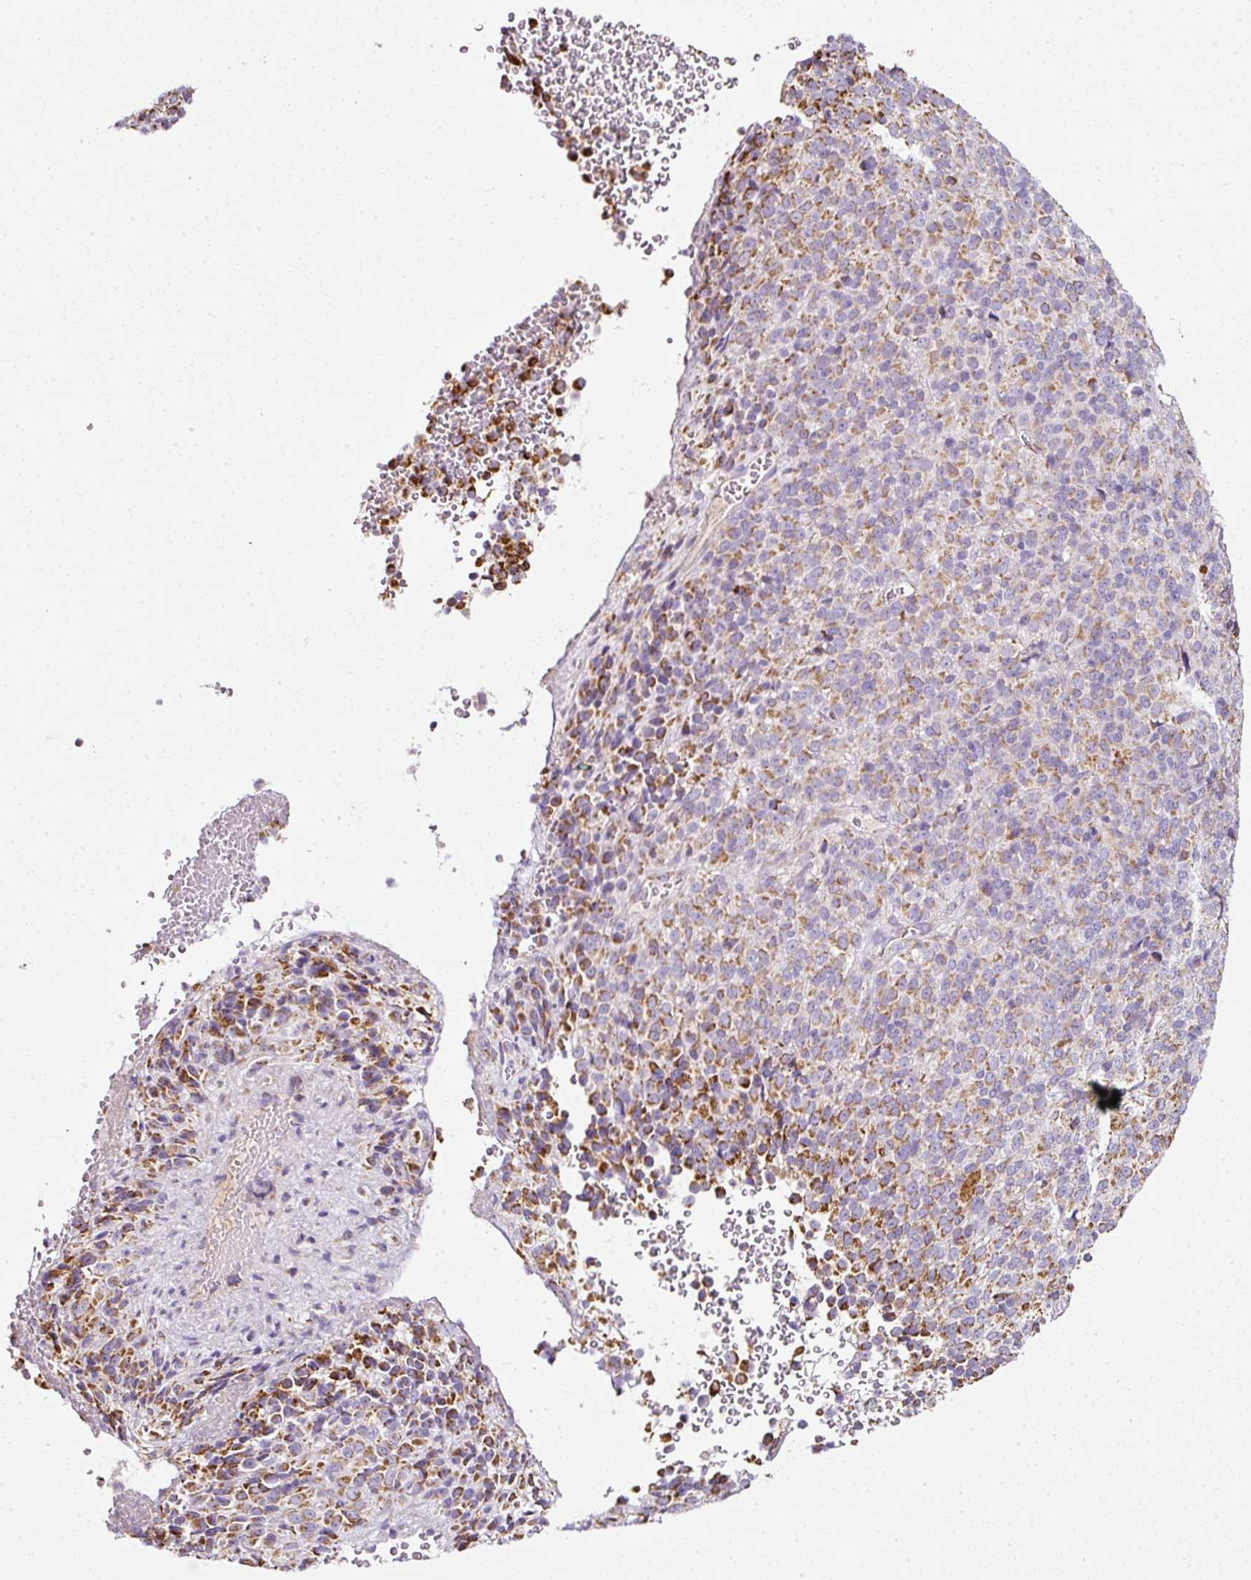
{"staining": {"intensity": "moderate", "quantity": "25%-75%", "location": "cytoplasmic/membranous"}, "tissue": "melanoma", "cell_type": "Tumor cells", "image_type": "cancer", "snomed": [{"axis": "morphology", "description": "Malignant melanoma, Metastatic site"}, {"axis": "topography", "description": "Brain"}], "caption": "DAB (3,3'-diaminobenzidine) immunohistochemical staining of melanoma shows moderate cytoplasmic/membranous protein positivity in approximately 25%-75% of tumor cells.", "gene": "SDHA", "patient": {"sex": "female", "age": 56}}